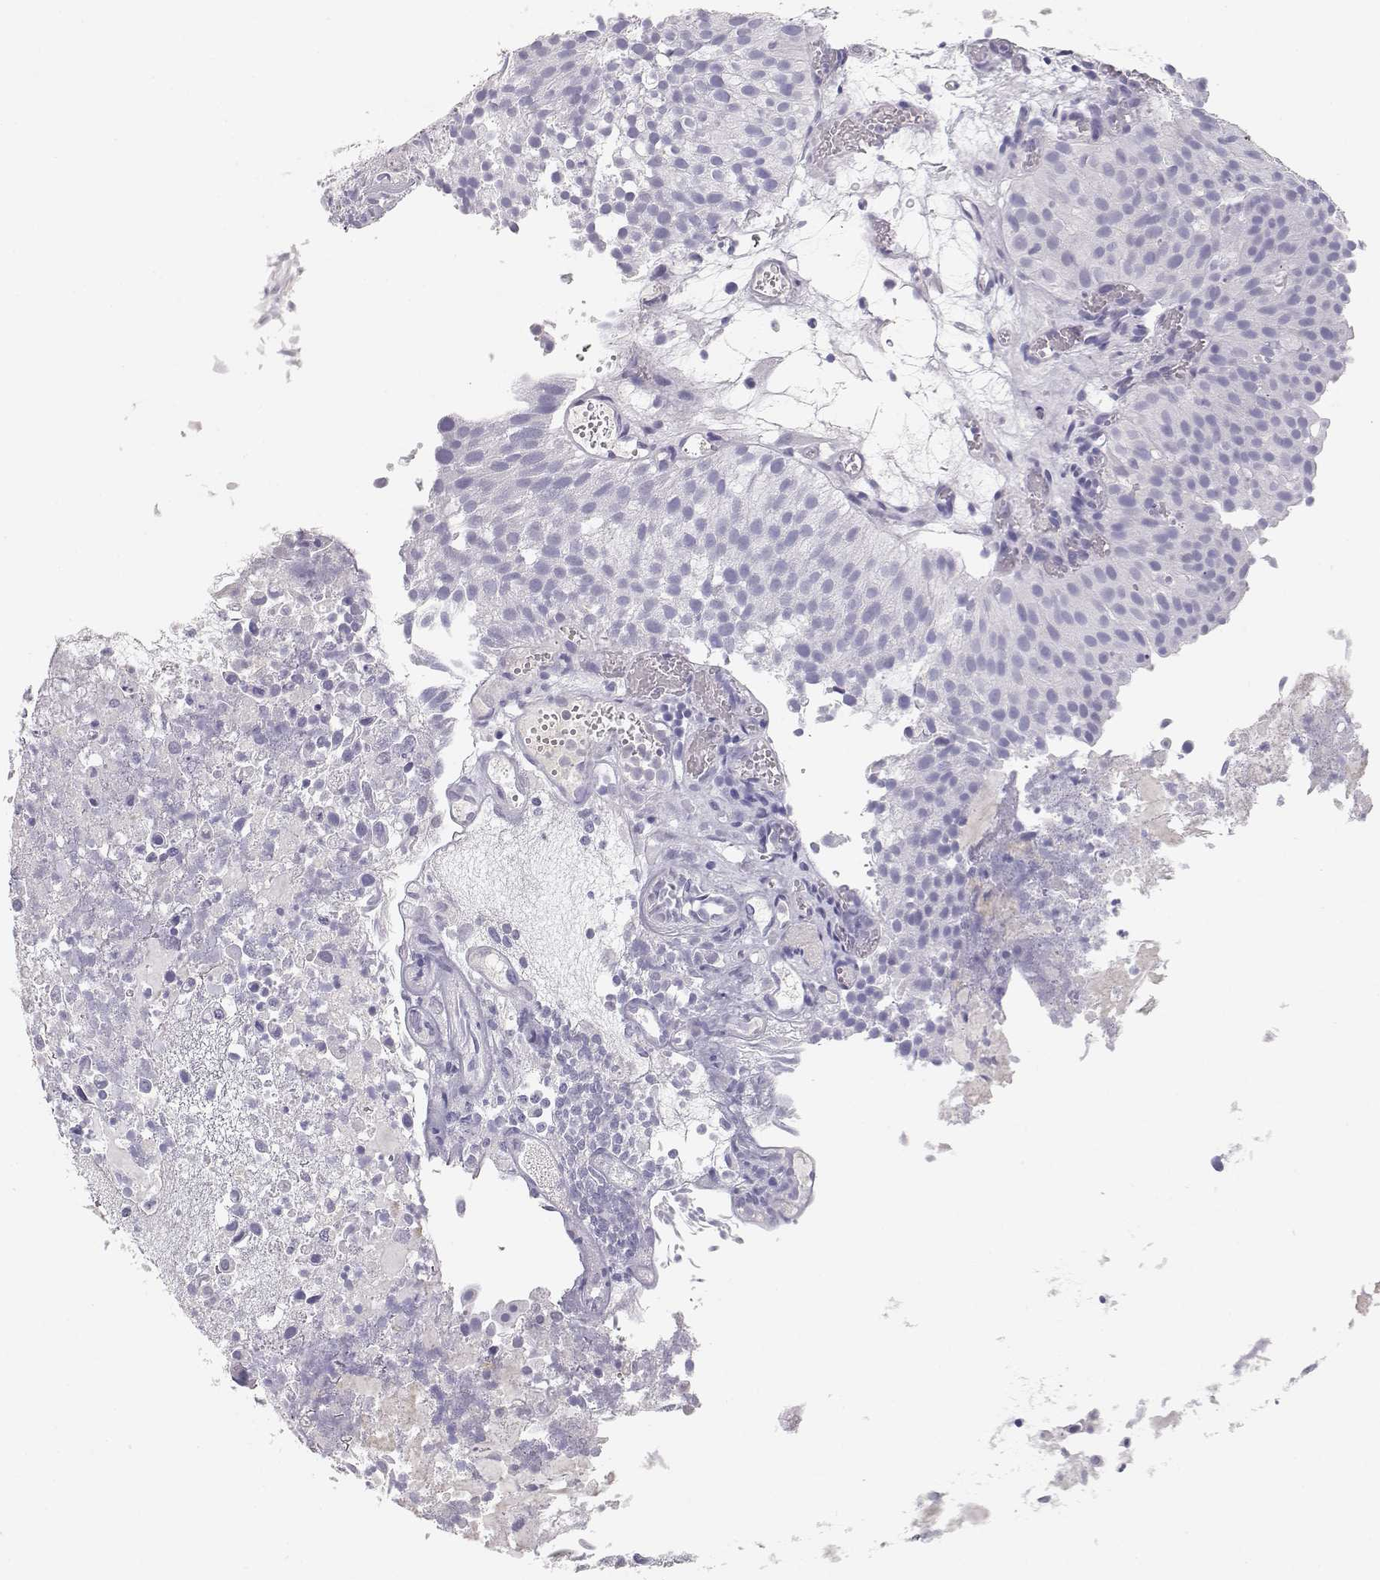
{"staining": {"intensity": "negative", "quantity": "none", "location": "none"}, "tissue": "urothelial cancer", "cell_type": "Tumor cells", "image_type": "cancer", "snomed": [{"axis": "morphology", "description": "Urothelial carcinoma, Low grade"}, {"axis": "topography", "description": "Urinary bladder"}], "caption": "Tumor cells show no significant expression in low-grade urothelial carcinoma.", "gene": "SLCO6A1", "patient": {"sex": "female", "age": 87}}